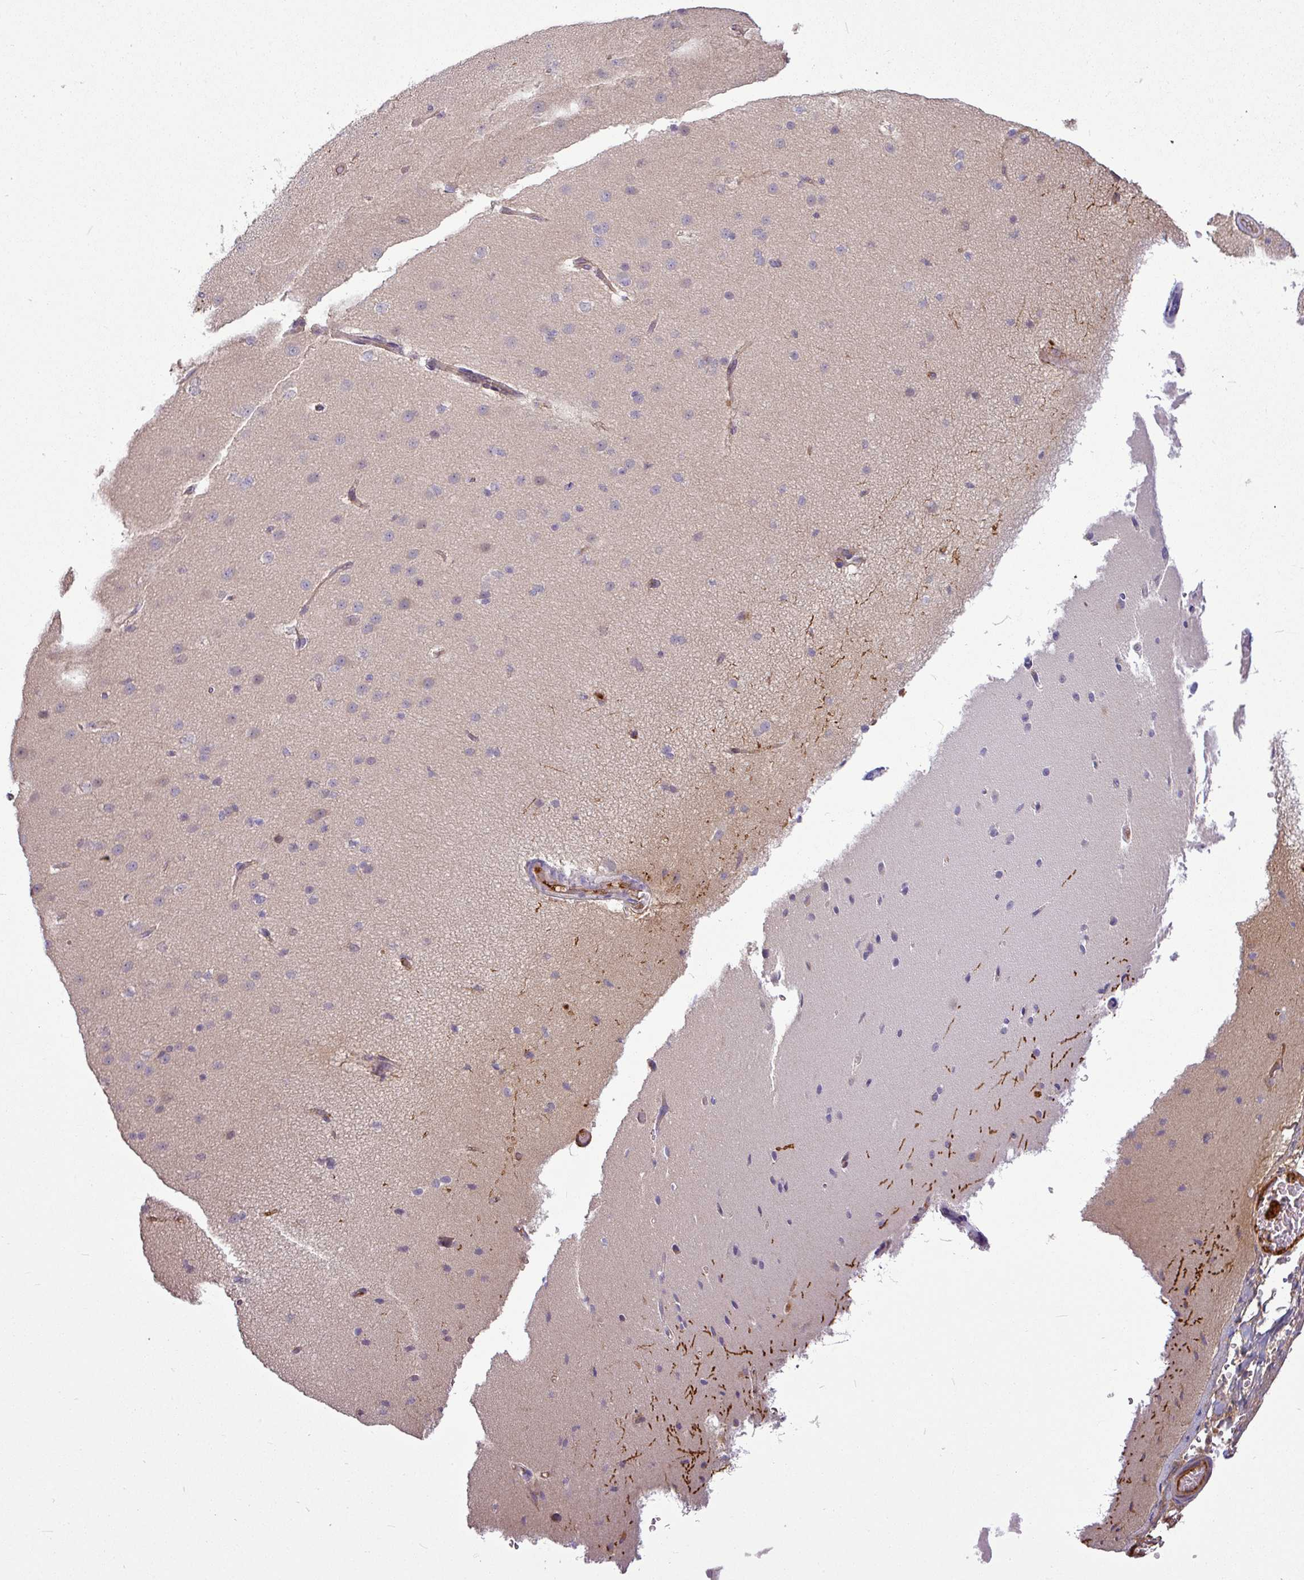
{"staining": {"intensity": "strong", "quantity": "<25%", "location": "cytoplasmic/membranous"}, "tissue": "cerebral cortex", "cell_type": "Endothelial cells", "image_type": "normal", "snomed": [{"axis": "morphology", "description": "Normal tissue, NOS"}, {"axis": "morphology", "description": "Developmental malformation"}, {"axis": "topography", "description": "Cerebral cortex"}], "caption": "A histopathology image showing strong cytoplasmic/membranous staining in approximately <25% of endothelial cells in normal cerebral cortex, as visualized by brown immunohistochemical staining.", "gene": "APOM", "patient": {"sex": "female", "age": 30}}